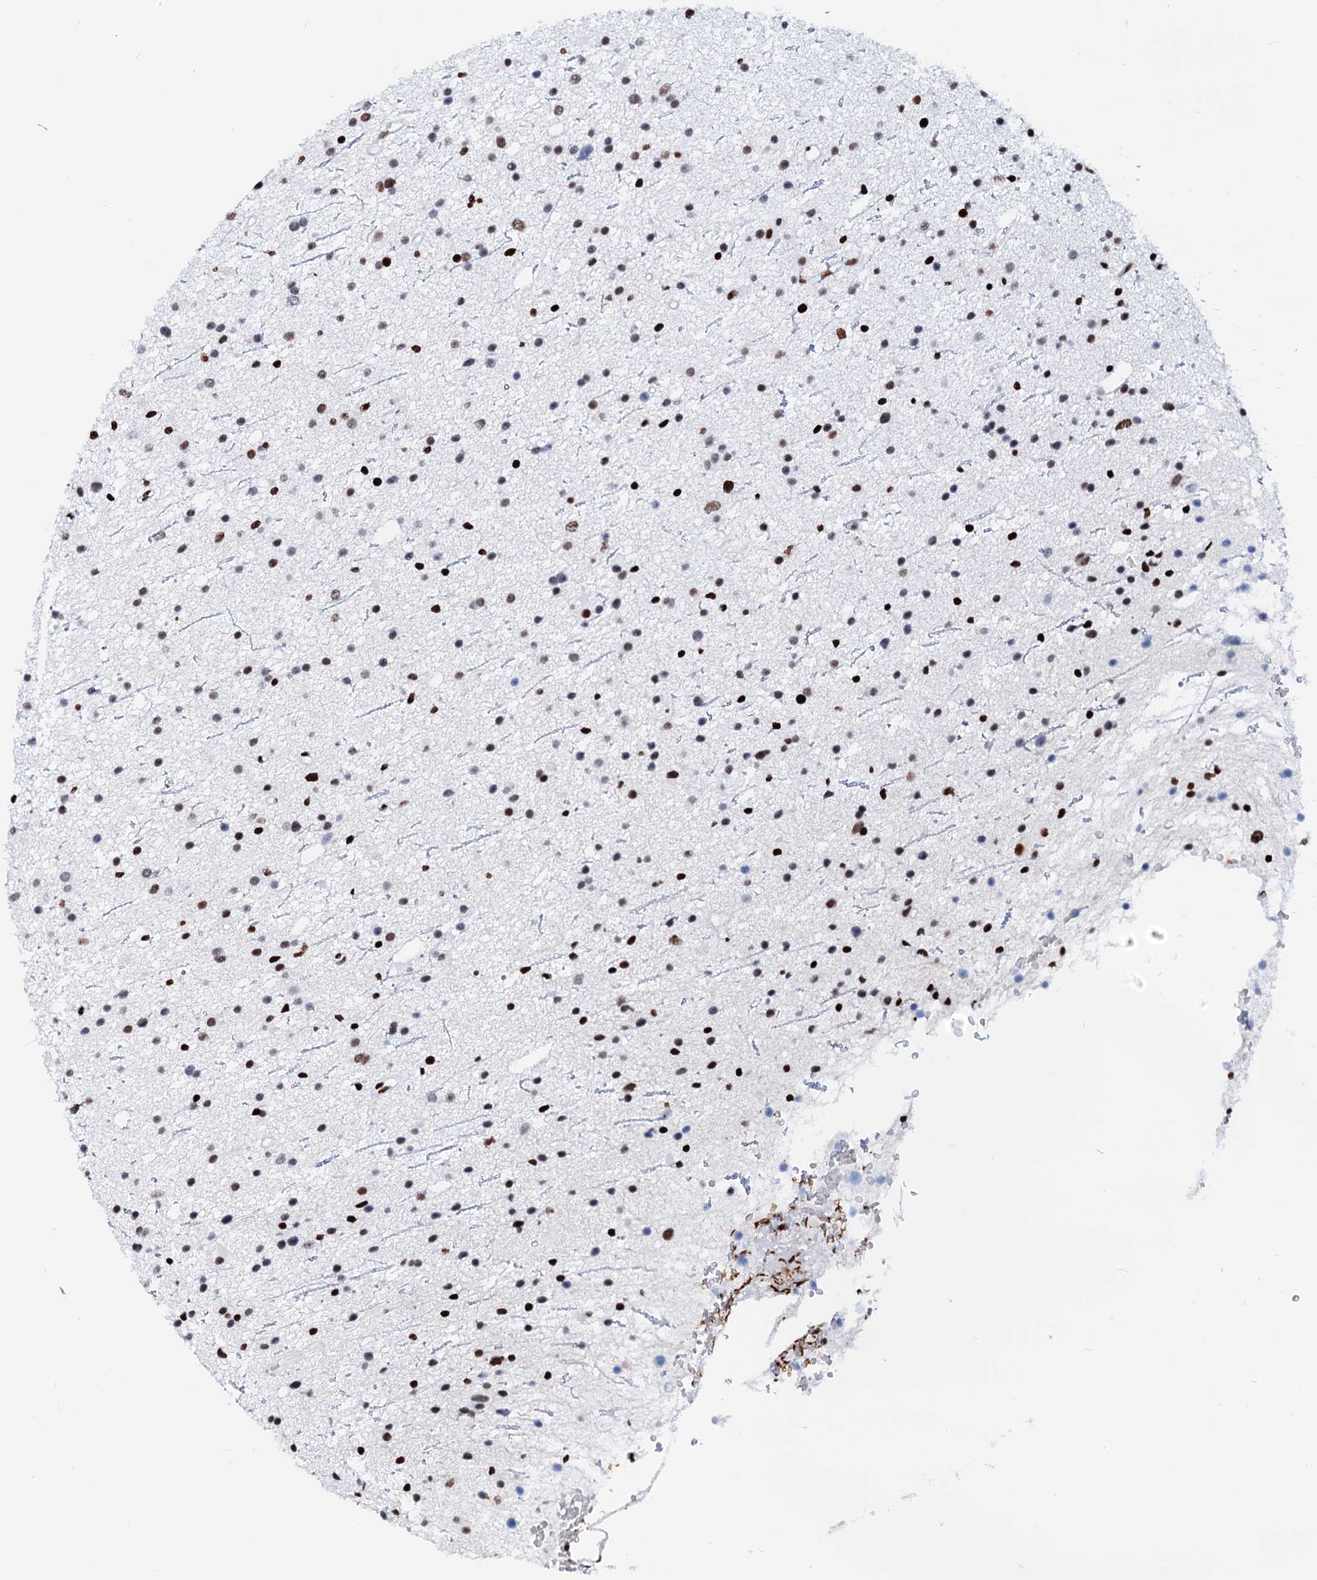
{"staining": {"intensity": "moderate", "quantity": "25%-75%", "location": "nuclear"}, "tissue": "glioma", "cell_type": "Tumor cells", "image_type": "cancer", "snomed": [{"axis": "morphology", "description": "Glioma, malignant, Low grade"}, {"axis": "topography", "description": "Cerebral cortex"}], "caption": "Protein staining exhibits moderate nuclear positivity in approximately 25%-75% of tumor cells in malignant low-grade glioma.", "gene": "RALY", "patient": {"sex": "female", "age": 39}}